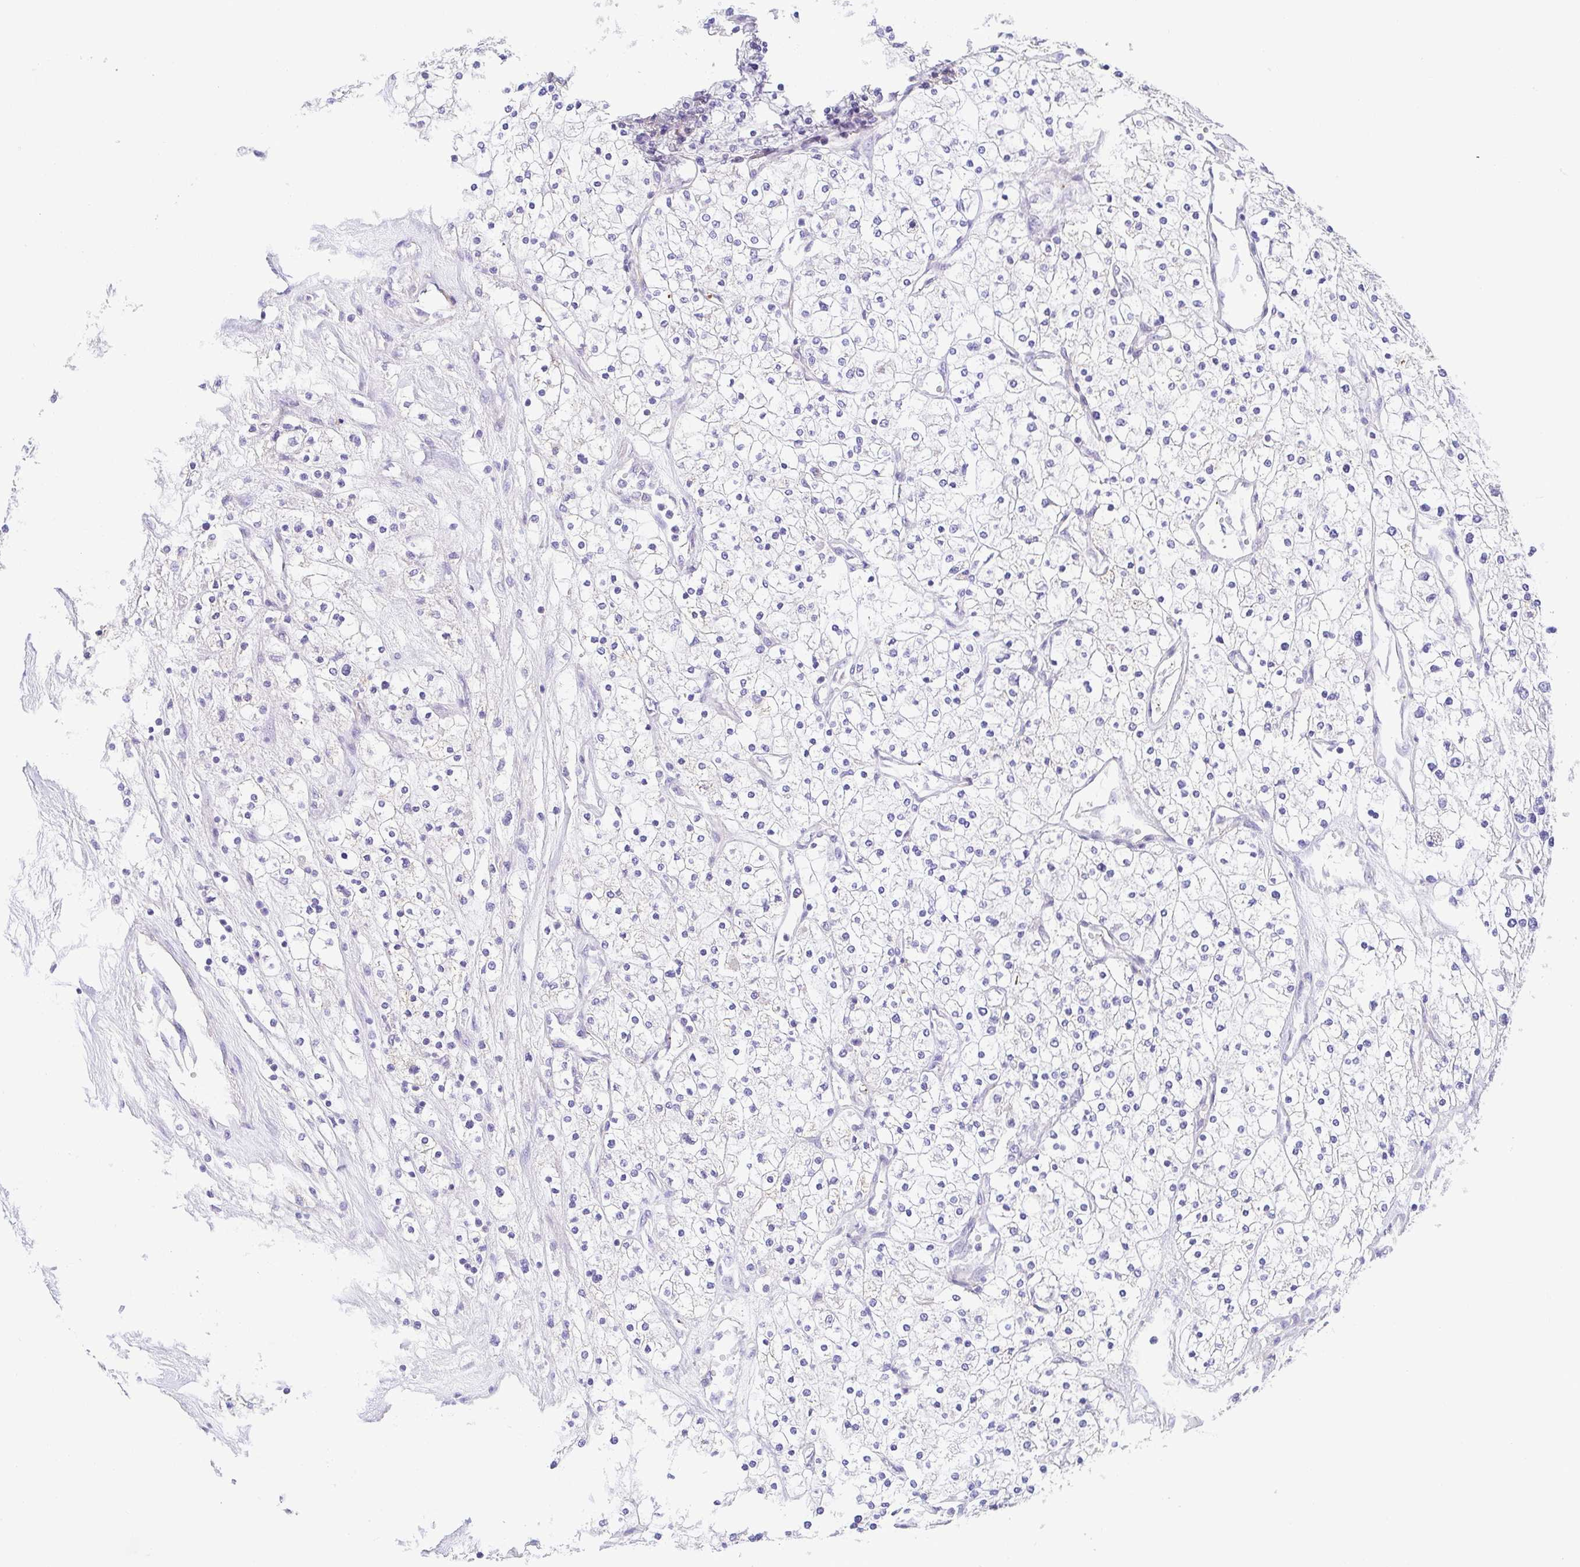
{"staining": {"intensity": "negative", "quantity": "none", "location": "none"}, "tissue": "renal cancer", "cell_type": "Tumor cells", "image_type": "cancer", "snomed": [{"axis": "morphology", "description": "Adenocarcinoma, NOS"}, {"axis": "topography", "description": "Kidney"}], "caption": "The IHC image has no significant expression in tumor cells of renal cancer (adenocarcinoma) tissue.", "gene": "PRR14L", "patient": {"sex": "male", "age": 80}}